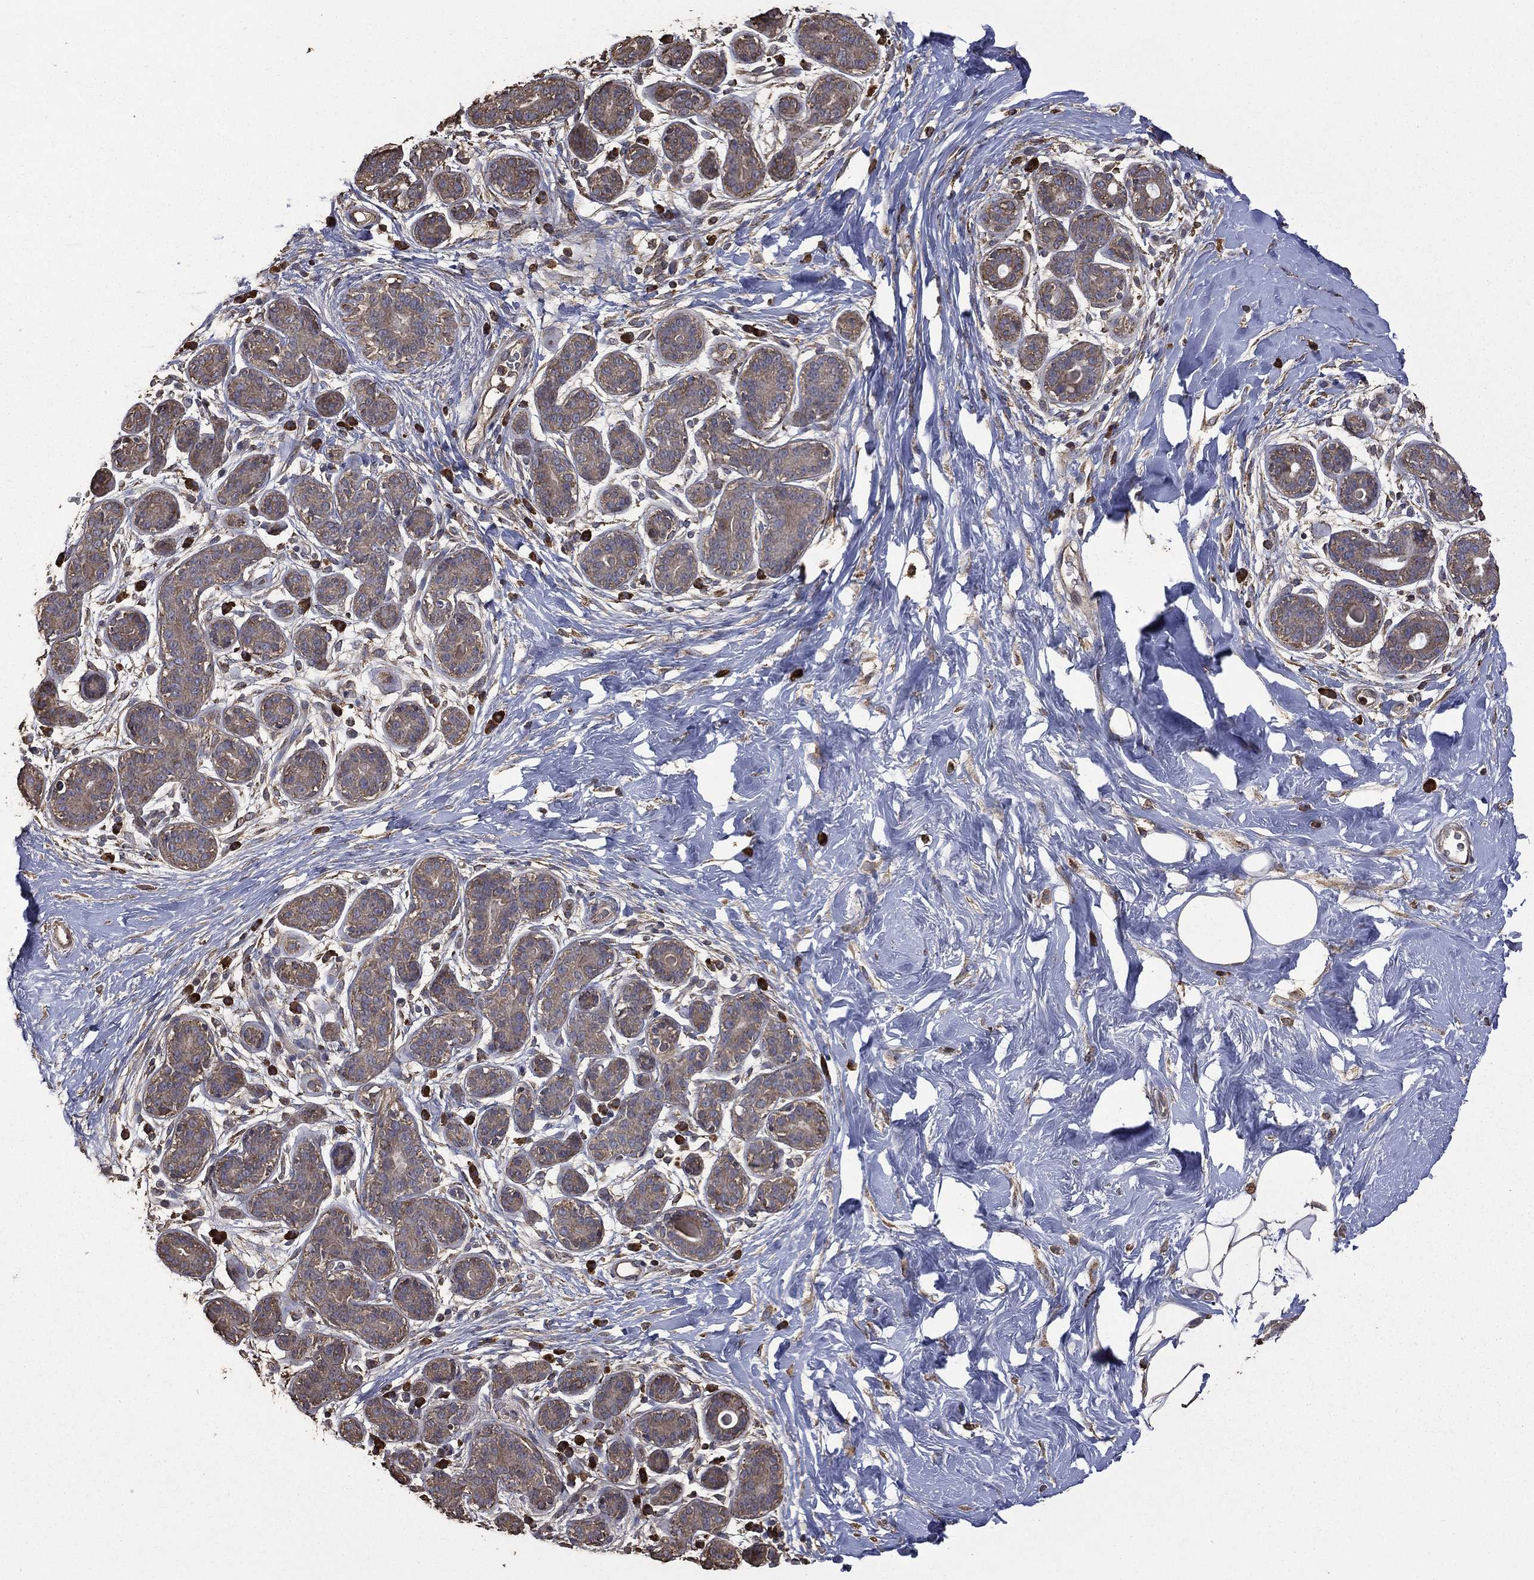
{"staining": {"intensity": "negative", "quantity": "none", "location": "none"}, "tissue": "breast", "cell_type": "Adipocytes", "image_type": "normal", "snomed": [{"axis": "morphology", "description": "Normal tissue, NOS"}, {"axis": "topography", "description": "Breast"}], "caption": "Breast stained for a protein using immunohistochemistry (IHC) reveals no staining adipocytes.", "gene": "METTL27", "patient": {"sex": "female", "age": 43}}